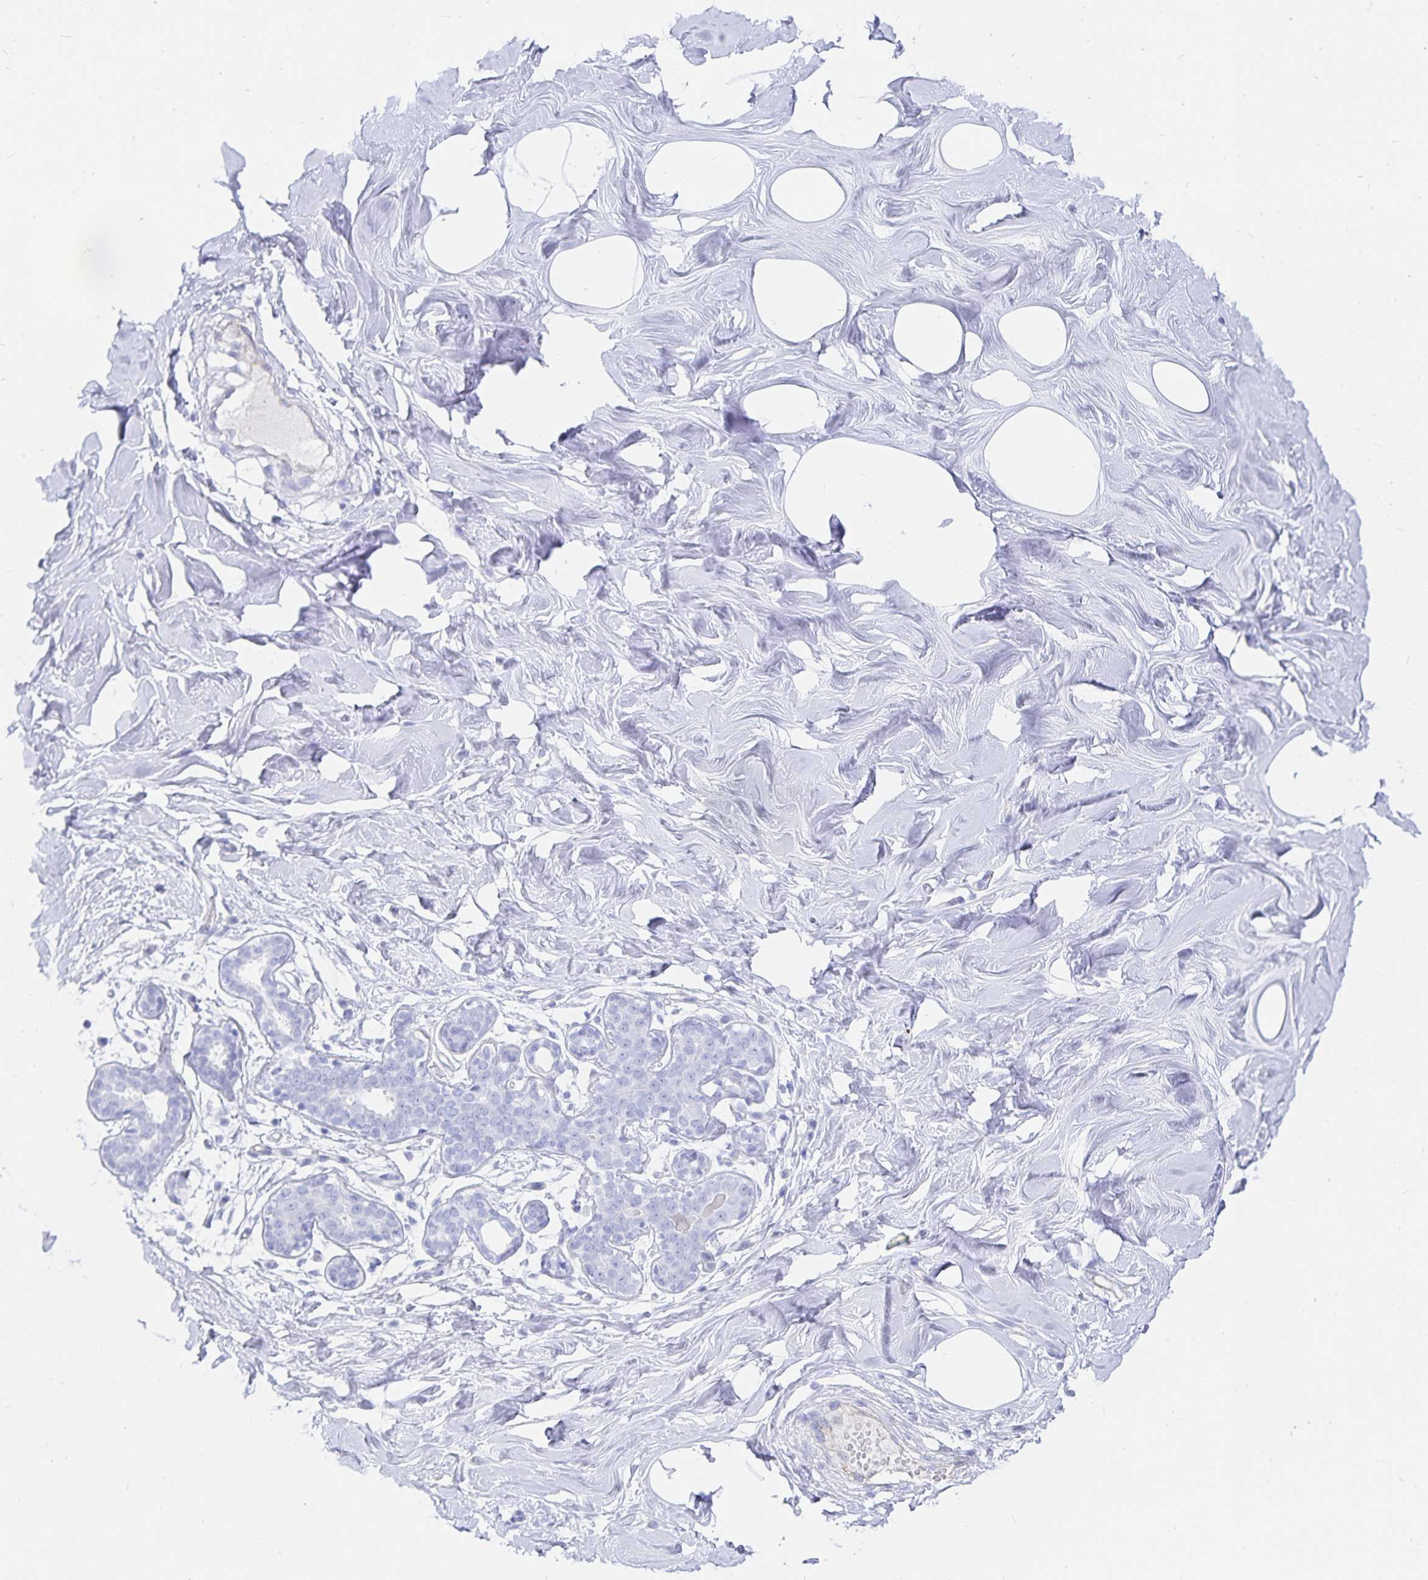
{"staining": {"intensity": "negative", "quantity": "none", "location": "none"}, "tissue": "breast", "cell_type": "Adipocytes", "image_type": "normal", "snomed": [{"axis": "morphology", "description": "Normal tissue, NOS"}, {"axis": "topography", "description": "Breast"}], "caption": "DAB immunohistochemical staining of normal human breast displays no significant staining in adipocytes. (IHC, brightfield microscopy, high magnification).", "gene": "INSL5", "patient": {"sex": "female", "age": 27}}